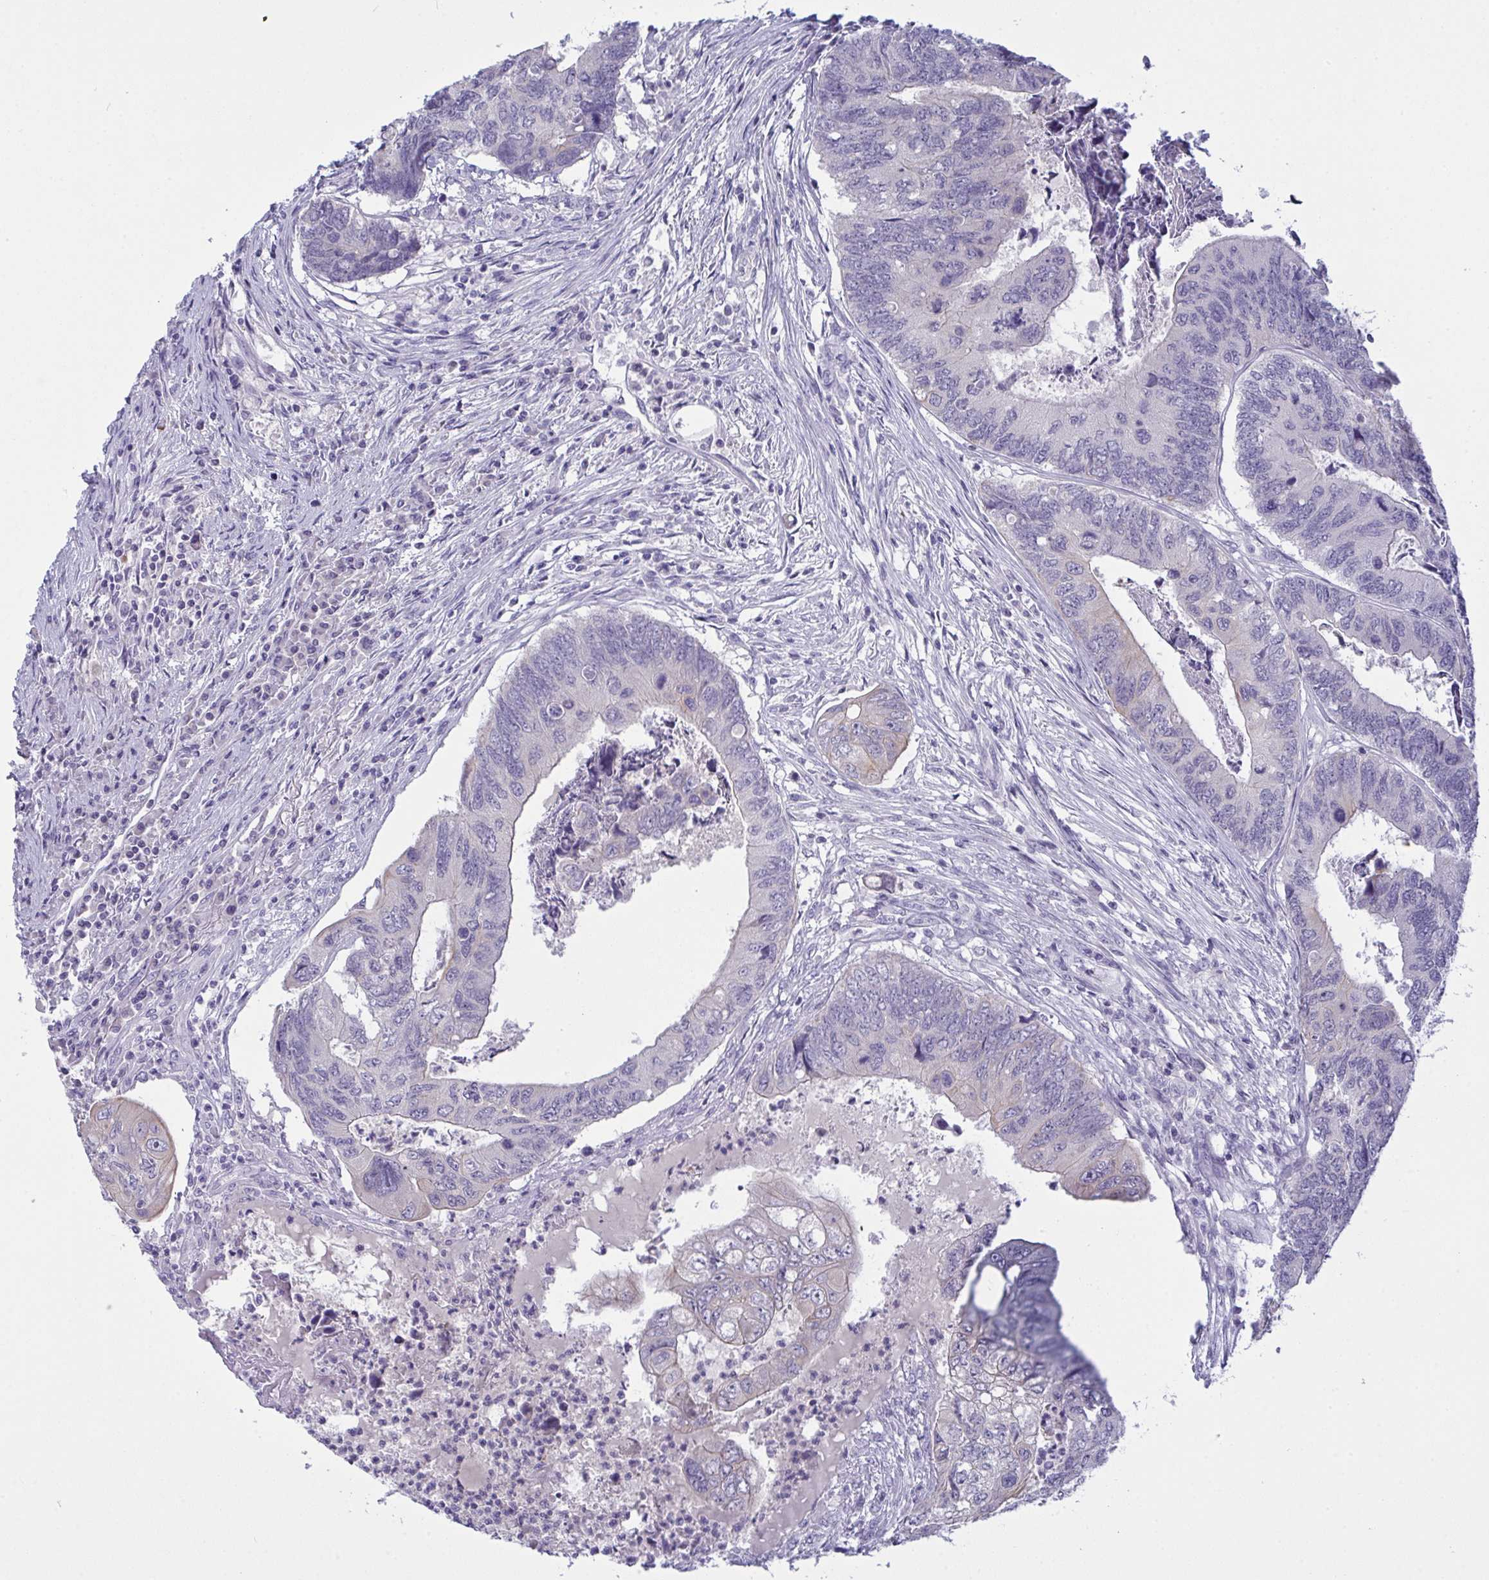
{"staining": {"intensity": "negative", "quantity": "none", "location": "none"}, "tissue": "colorectal cancer", "cell_type": "Tumor cells", "image_type": "cancer", "snomed": [{"axis": "morphology", "description": "Adenocarcinoma, NOS"}, {"axis": "topography", "description": "Colon"}], "caption": "Tumor cells are negative for brown protein staining in adenocarcinoma (colorectal).", "gene": "TENT5D", "patient": {"sex": "female", "age": 67}}